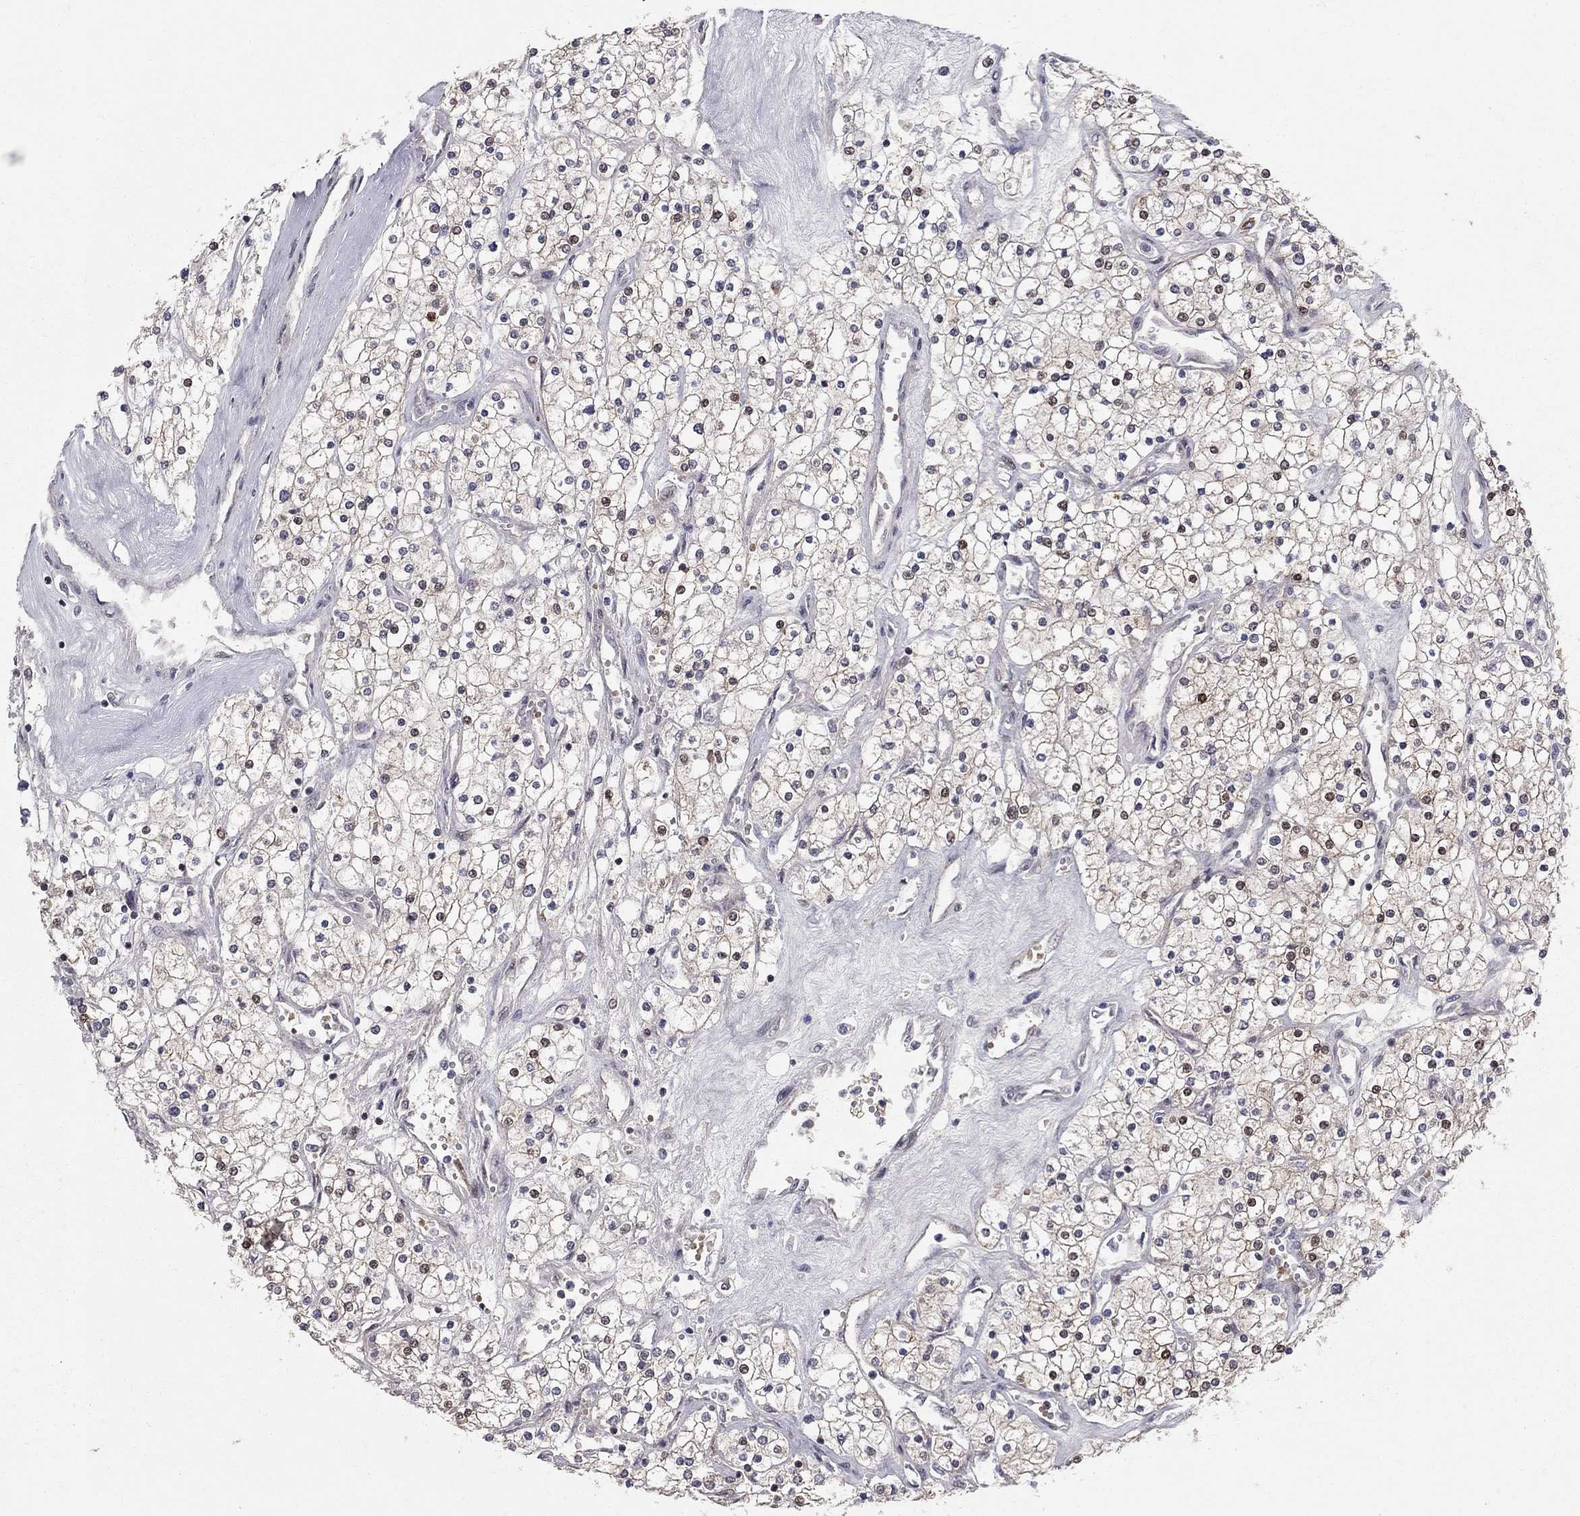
{"staining": {"intensity": "moderate", "quantity": "<25%", "location": "nuclear"}, "tissue": "renal cancer", "cell_type": "Tumor cells", "image_type": "cancer", "snomed": [{"axis": "morphology", "description": "Adenocarcinoma, NOS"}, {"axis": "topography", "description": "Kidney"}], "caption": "Human renal adenocarcinoma stained for a protein (brown) displays moderate nuclear positive positivity in approximately <25% of tumor cells.", "gene": "HDAC3", "patient": {"sex": "male", "age": 80}}